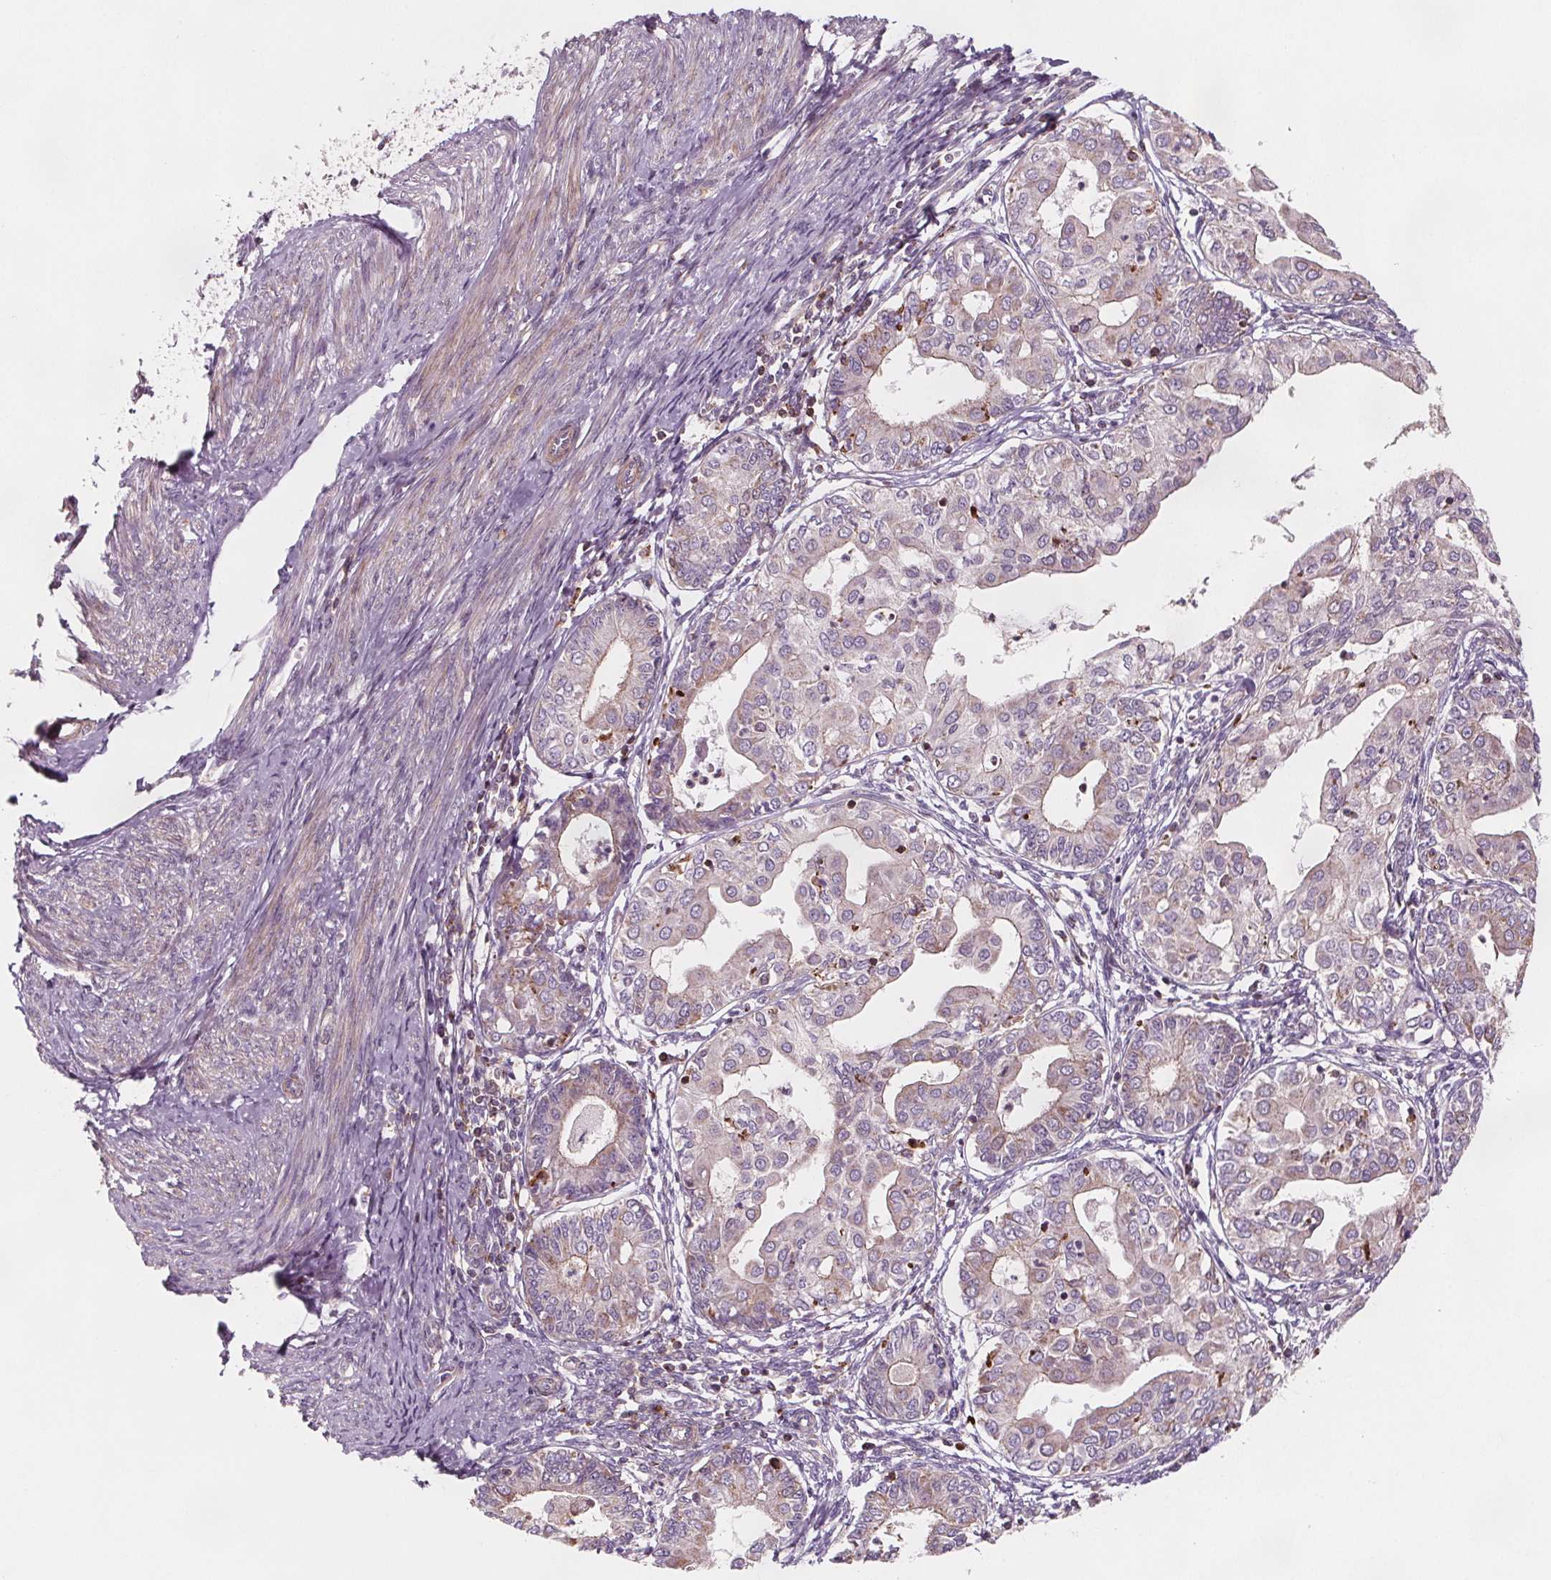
{"staining": {"intensity": "negative", "quantity": "none", "location": "none"}, "tissue": "endometrial cancer", "cell_type": "Tumor cells", "image_type": "cancer", "snomed": [{"axis": "morphology", "description": "Adenocarcinoma, NOS"}, {"axis": "topography", "description": "Endometrium"}], "caption": "DAB (3,3'-diaminobenzidine) immunohistochemical staining of endometrial adenocarcinoma exhibits no significant staining in tumor cells. The staining is performed using DAB brown chromogen with nuclei counter-stained in using hematoxylin.", "gene": "ADAM33", "patient": {"sex": "female", "age": 68}}